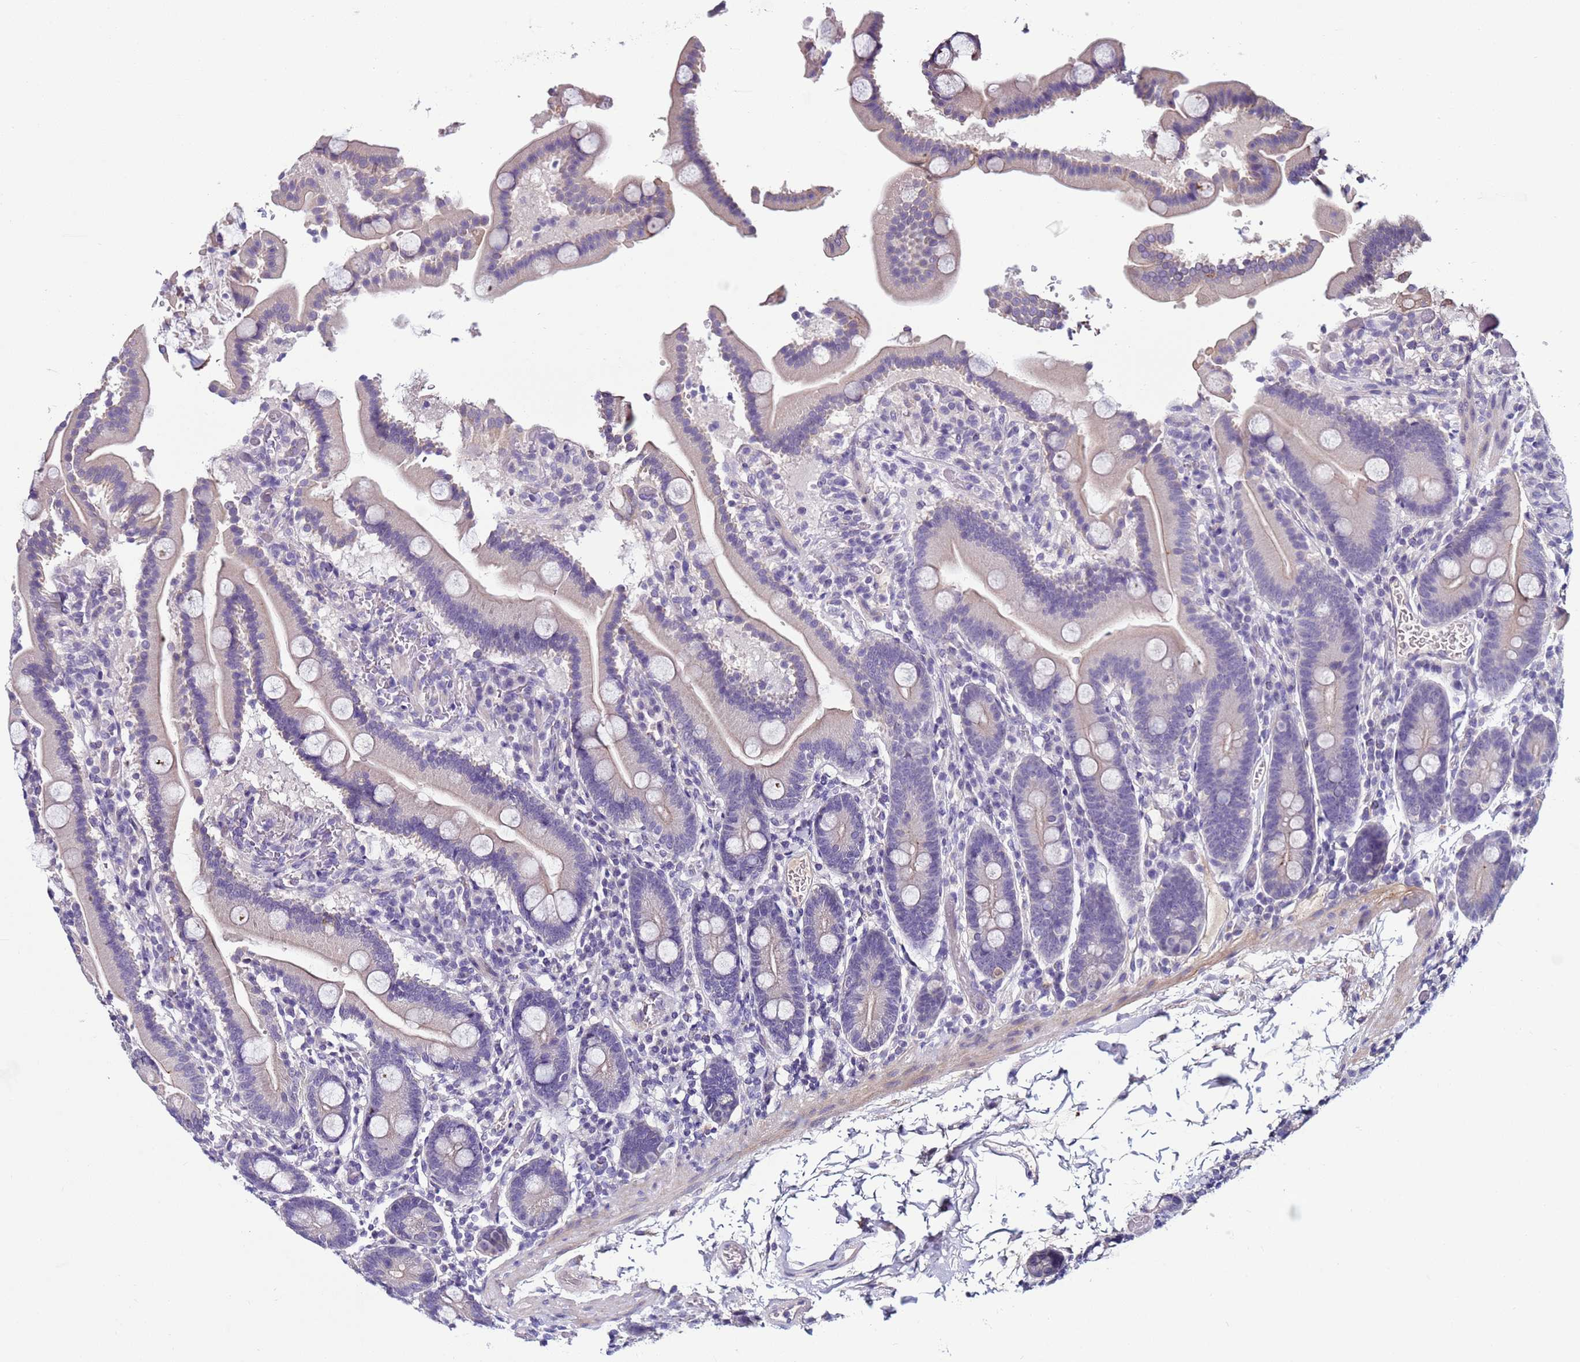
{"staining": {"intensity": "negative", "quantity": "none", "location": "none"}, "tissue": "duodenum", "cell_type": "Glandular cells", "image_type": "normal", "snomed": [{"axis": "morphology", "description": "Normal tissue, NOS"}, {"axis": "topography", "description": "Duodenum"}], "caption": "Protein analysis of unremarkable duodenum exhibits no significant positivity in glandular cells. (DAB immunohistochemistry (IHC) visualized using brightfield microscopy, high magnification).", "gene": "TRIM51G", "patient": {"sex": "male", "age": 55}}